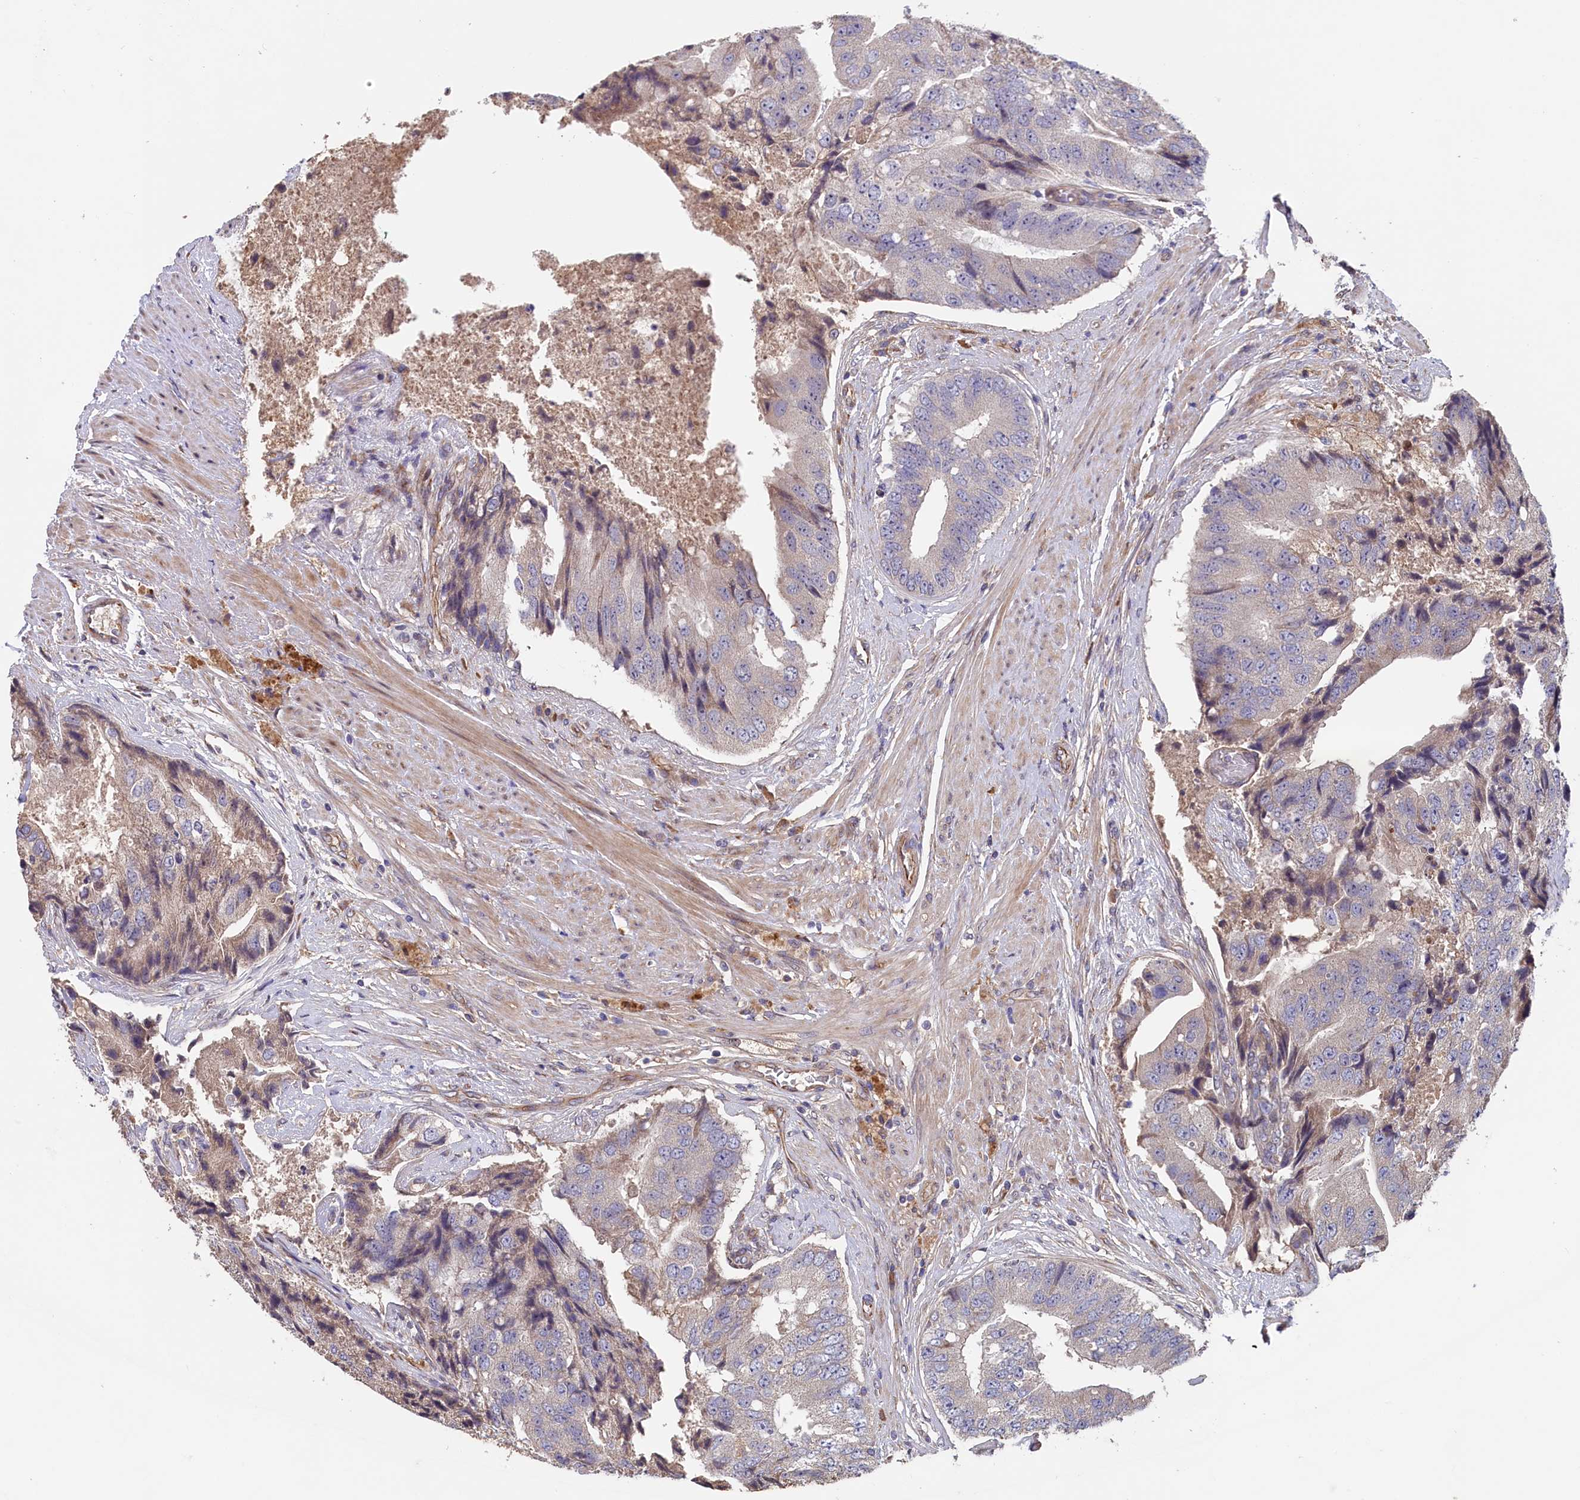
{"staining": {"intensity": "weak", "quantity": "<25%", "location": "cytoplasmic/membranous"}, "tissue": "prostate cancer", "cell_type": "Tumor cells", "image_type": "cancer", "snomed": [{"axis": "morphology", "description": "Adenocarcinoma, High grade"}, {"axis": "topography", "description": "Prostate"}], "caption": "Tumor cells show no significant positivity in prostate cancer.", "gene": "GREB1L", "patient": {"sex": "male", "age": 70}}